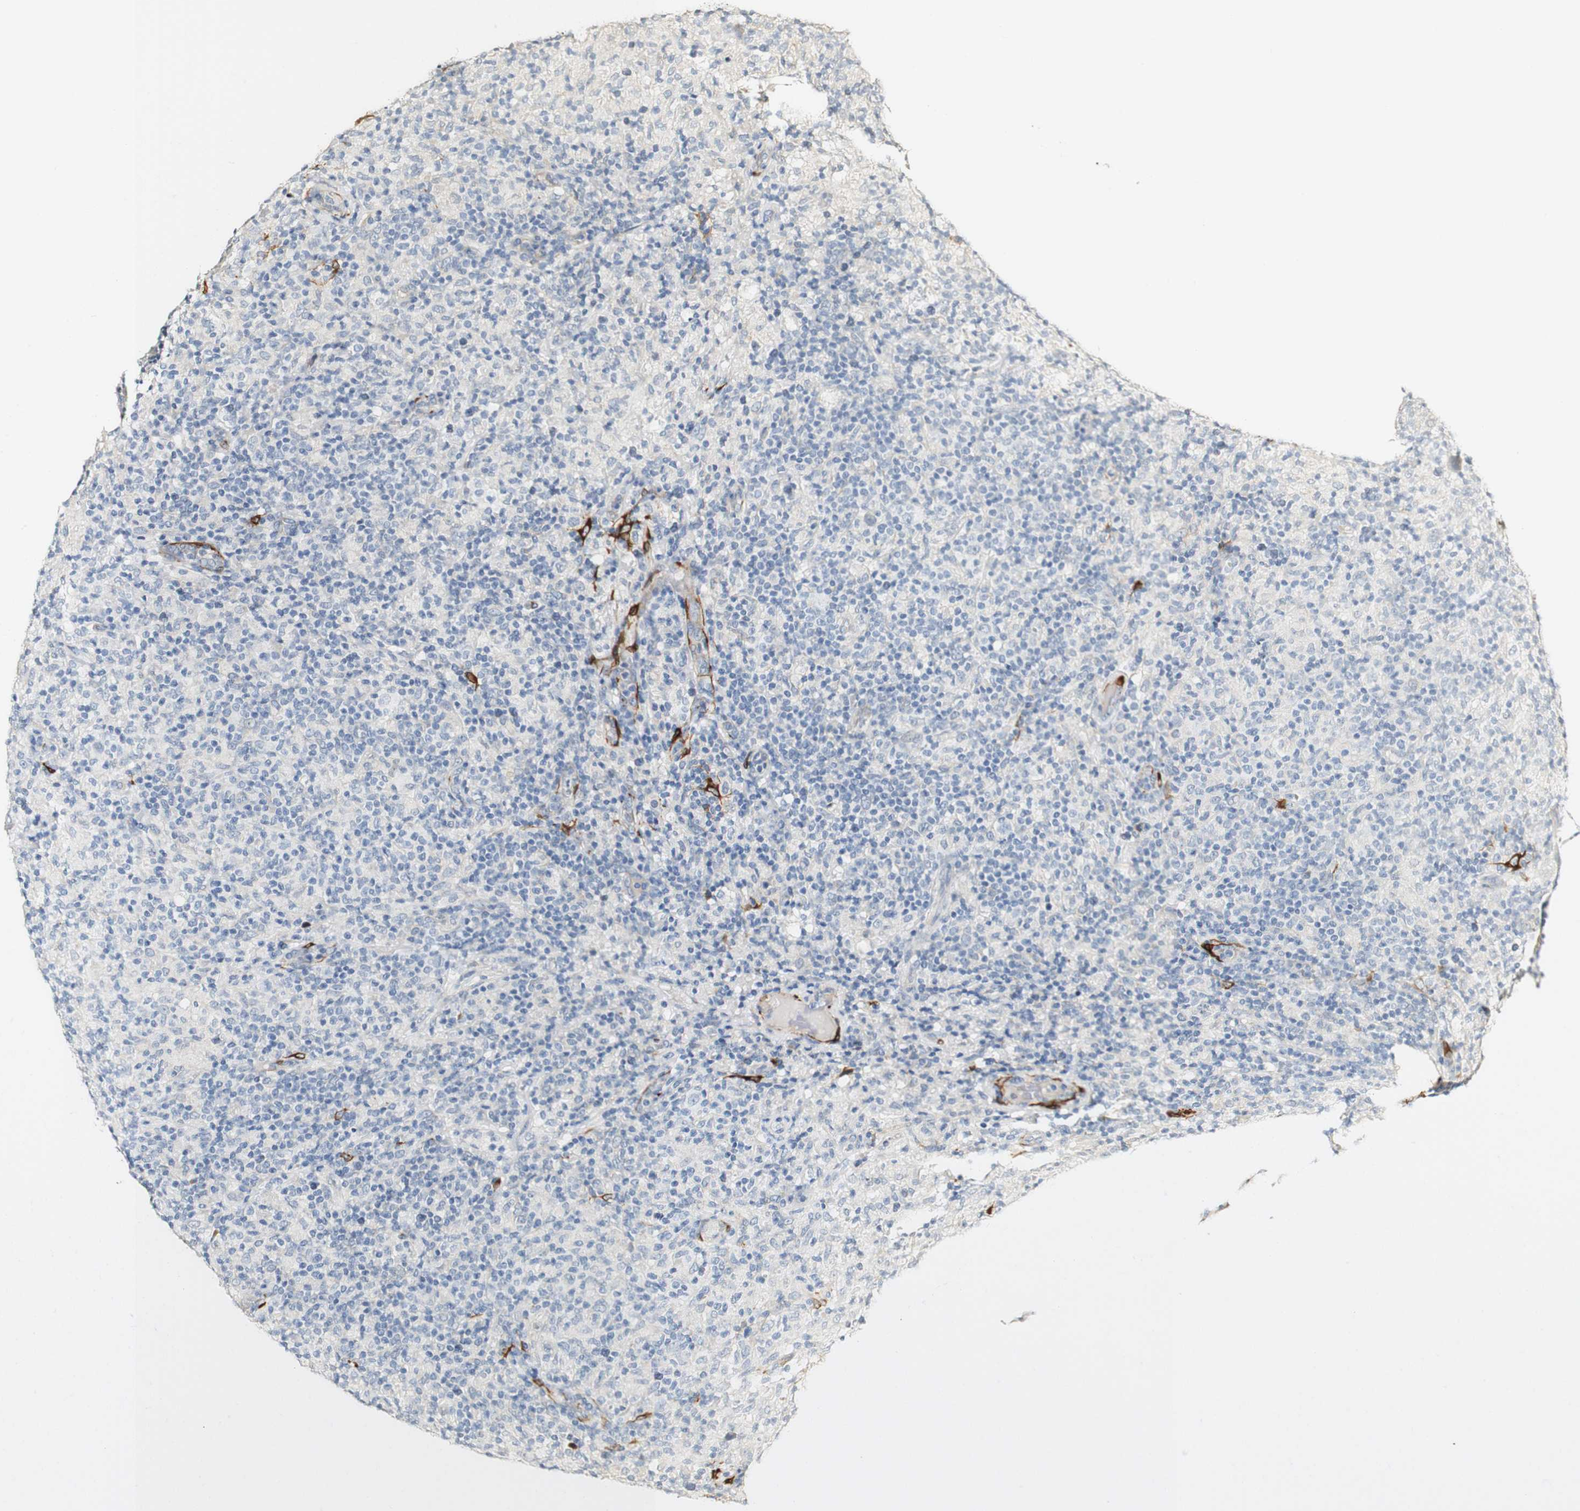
{"staining": {"intensity": "negative", "quantity": "none", "location": "none"}, "tissue": "lymphoma", "cell_type": "Tumor cells", "image_type": "cancer", "snomed": [{"axis": "morphology", "description": "Hodgkin's disease, NOS"}, {"axis": "topography", "description": "Lymph node"}], "caption": "Immunohistochemical staining of human Hodgkin's disease shows no significant staining in tumor cells.", "gene": "FMO3", "patient": {"sex": "male", "age": 70}}